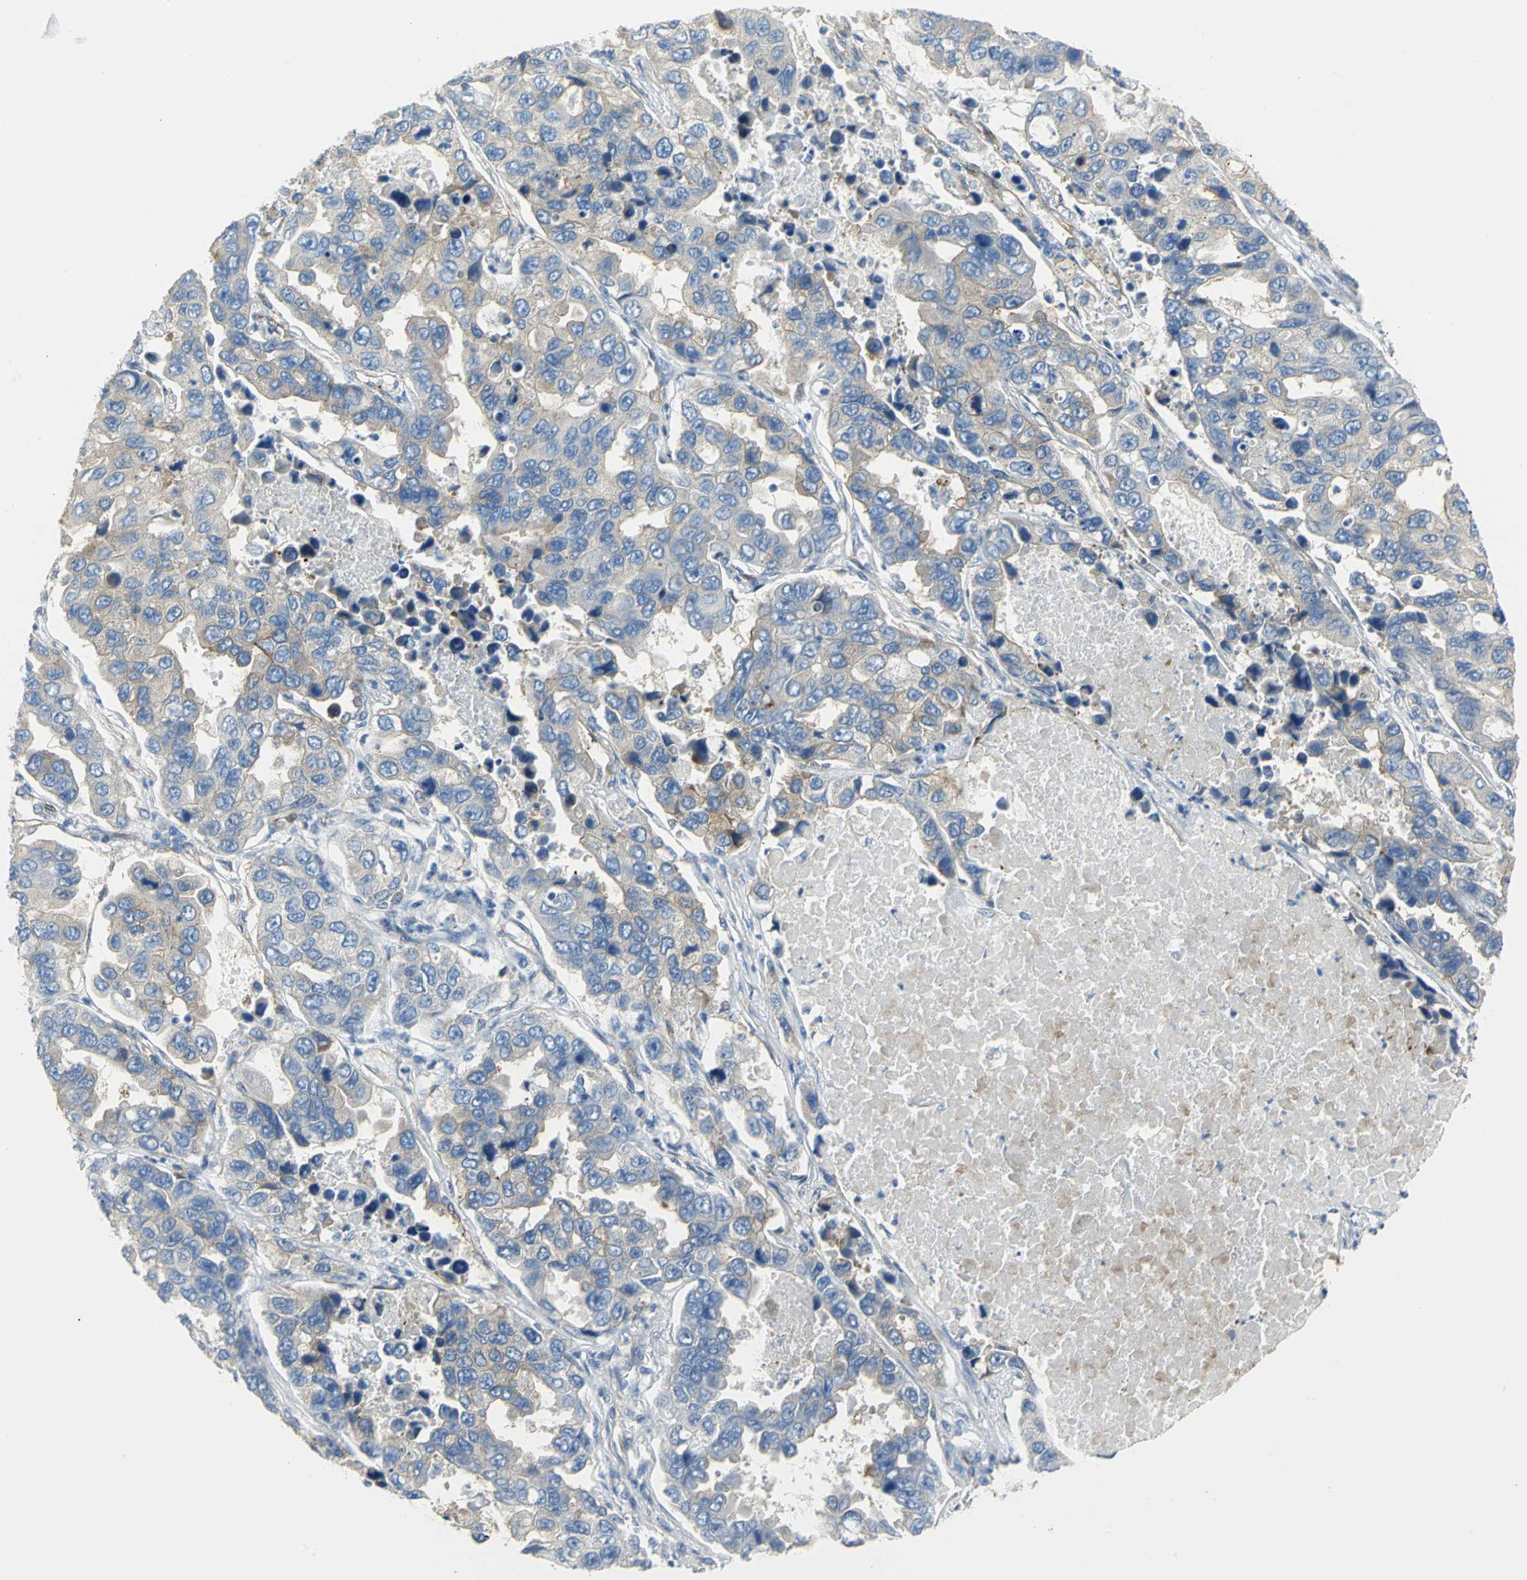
{"staining": {"intensity": "weak", "quantity": "25%-75%", "location": "cytoplasmic/membranous"}, "tissue": "lung cancer", "cell_type": "Tumor cells", "image_type": "cancer", "snomed": [{"axis": "morphology", "description": "Adenocarcinoma, NOS"}, {"axis": "topography", "description": "Lung"}], "caption": "Immunohistochemistry (IHC) of lung adenocarcinoma exhibits low levels of weak cytoplasmic/membranous staining in approximately 25%-75% of tumor cells.", "gene": "FLNB", "patient": {"sex": "male", "age": 64}}